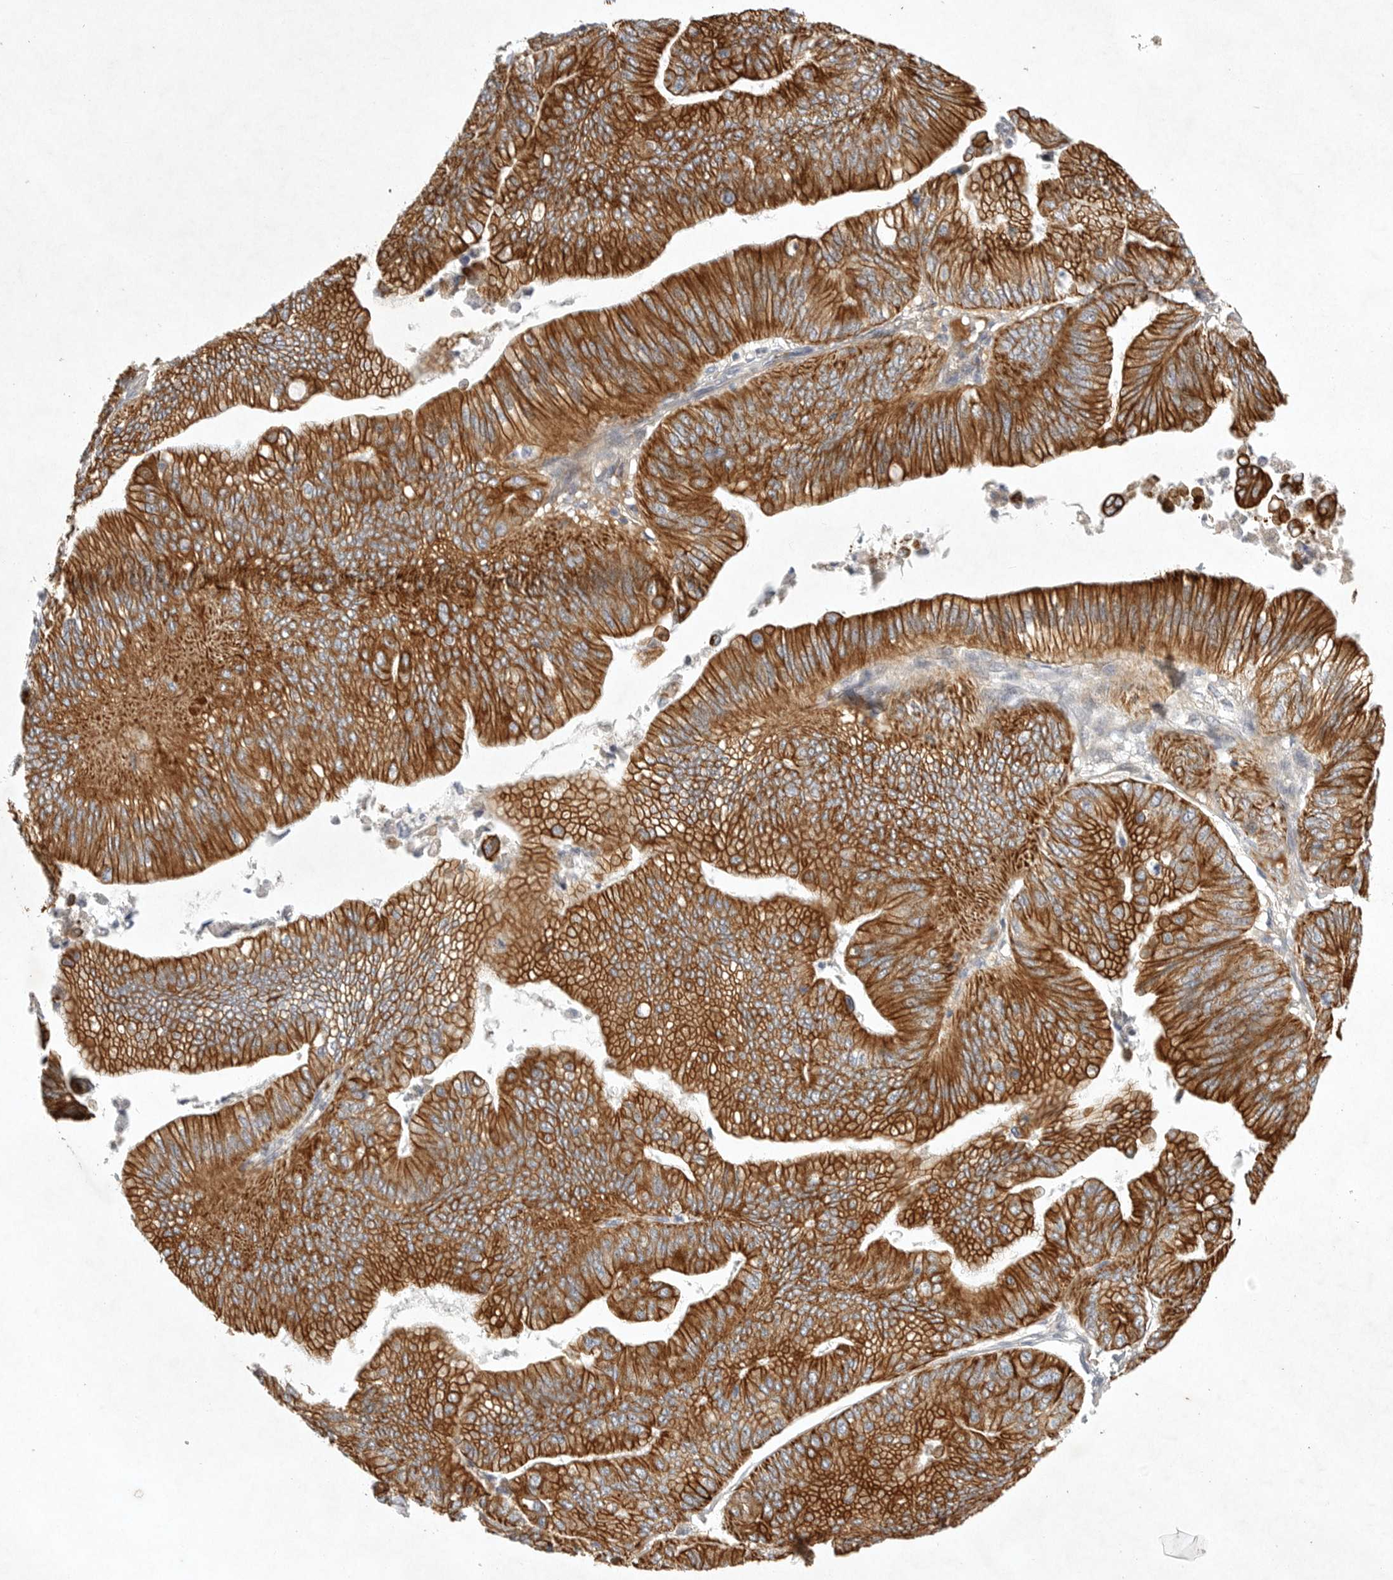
{"staining": {"intensity": "strong", "quantity": ">75%", "location": "cytoplasmic/membranous"}, "tissue": "ovarian cancer", "cell_type": "Tumor cells", "image_type": "cancer", "snomed": [{"axis": "morphology", "description": "Cystadenocarcinoma, mucinous, NOS"}, {"axis": "topography", "description": "Ovary"}], "caption": "Mucinous cystadenocarcinoma (ovarian) tissue shows strong cytoplasmic/membranous positivity in approximately >75% of tumor cells Nuclei are stained in blue.", "gene": "BZW2", "patient": {"sex": "female", "age": 61}}